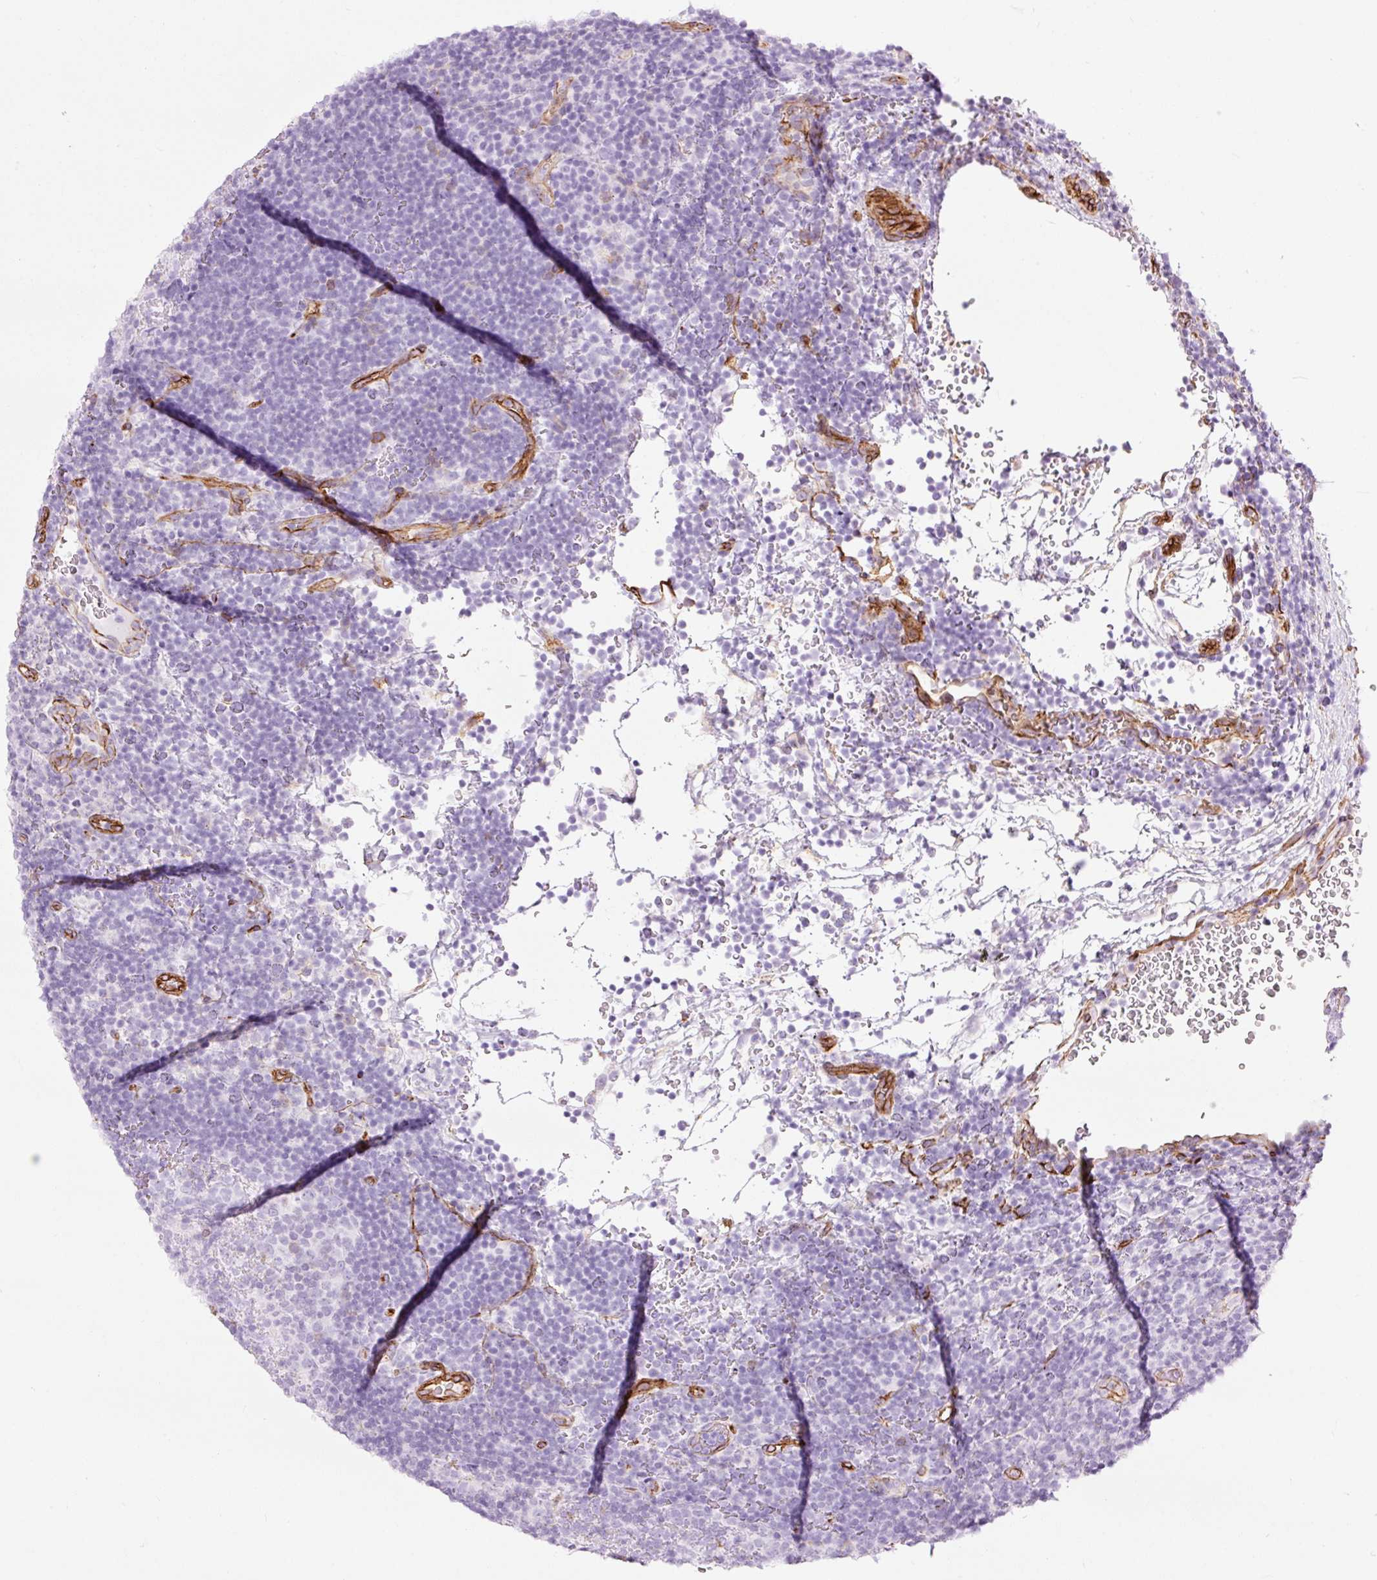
{"staining": {"intensity": "negative", "quantity": "none", "location": "none"}, "tissue": "lymphoma", "cell_type": "Tumor cells", "image_type": "cancer", "snomed": [{"axis": "morphology", "description": "Hodgkin's disease, NOS"}, {"axis": "topography", "description": "Lymph node"}], "caption": "High power microscopy photomicrograph of an immunohistochemistry (IHC) photomicrograph of lymphoma, revealing no significant staining in tumor cells.", "gene": "CAV1", "patient": {"sex": "female", "age": 57}}